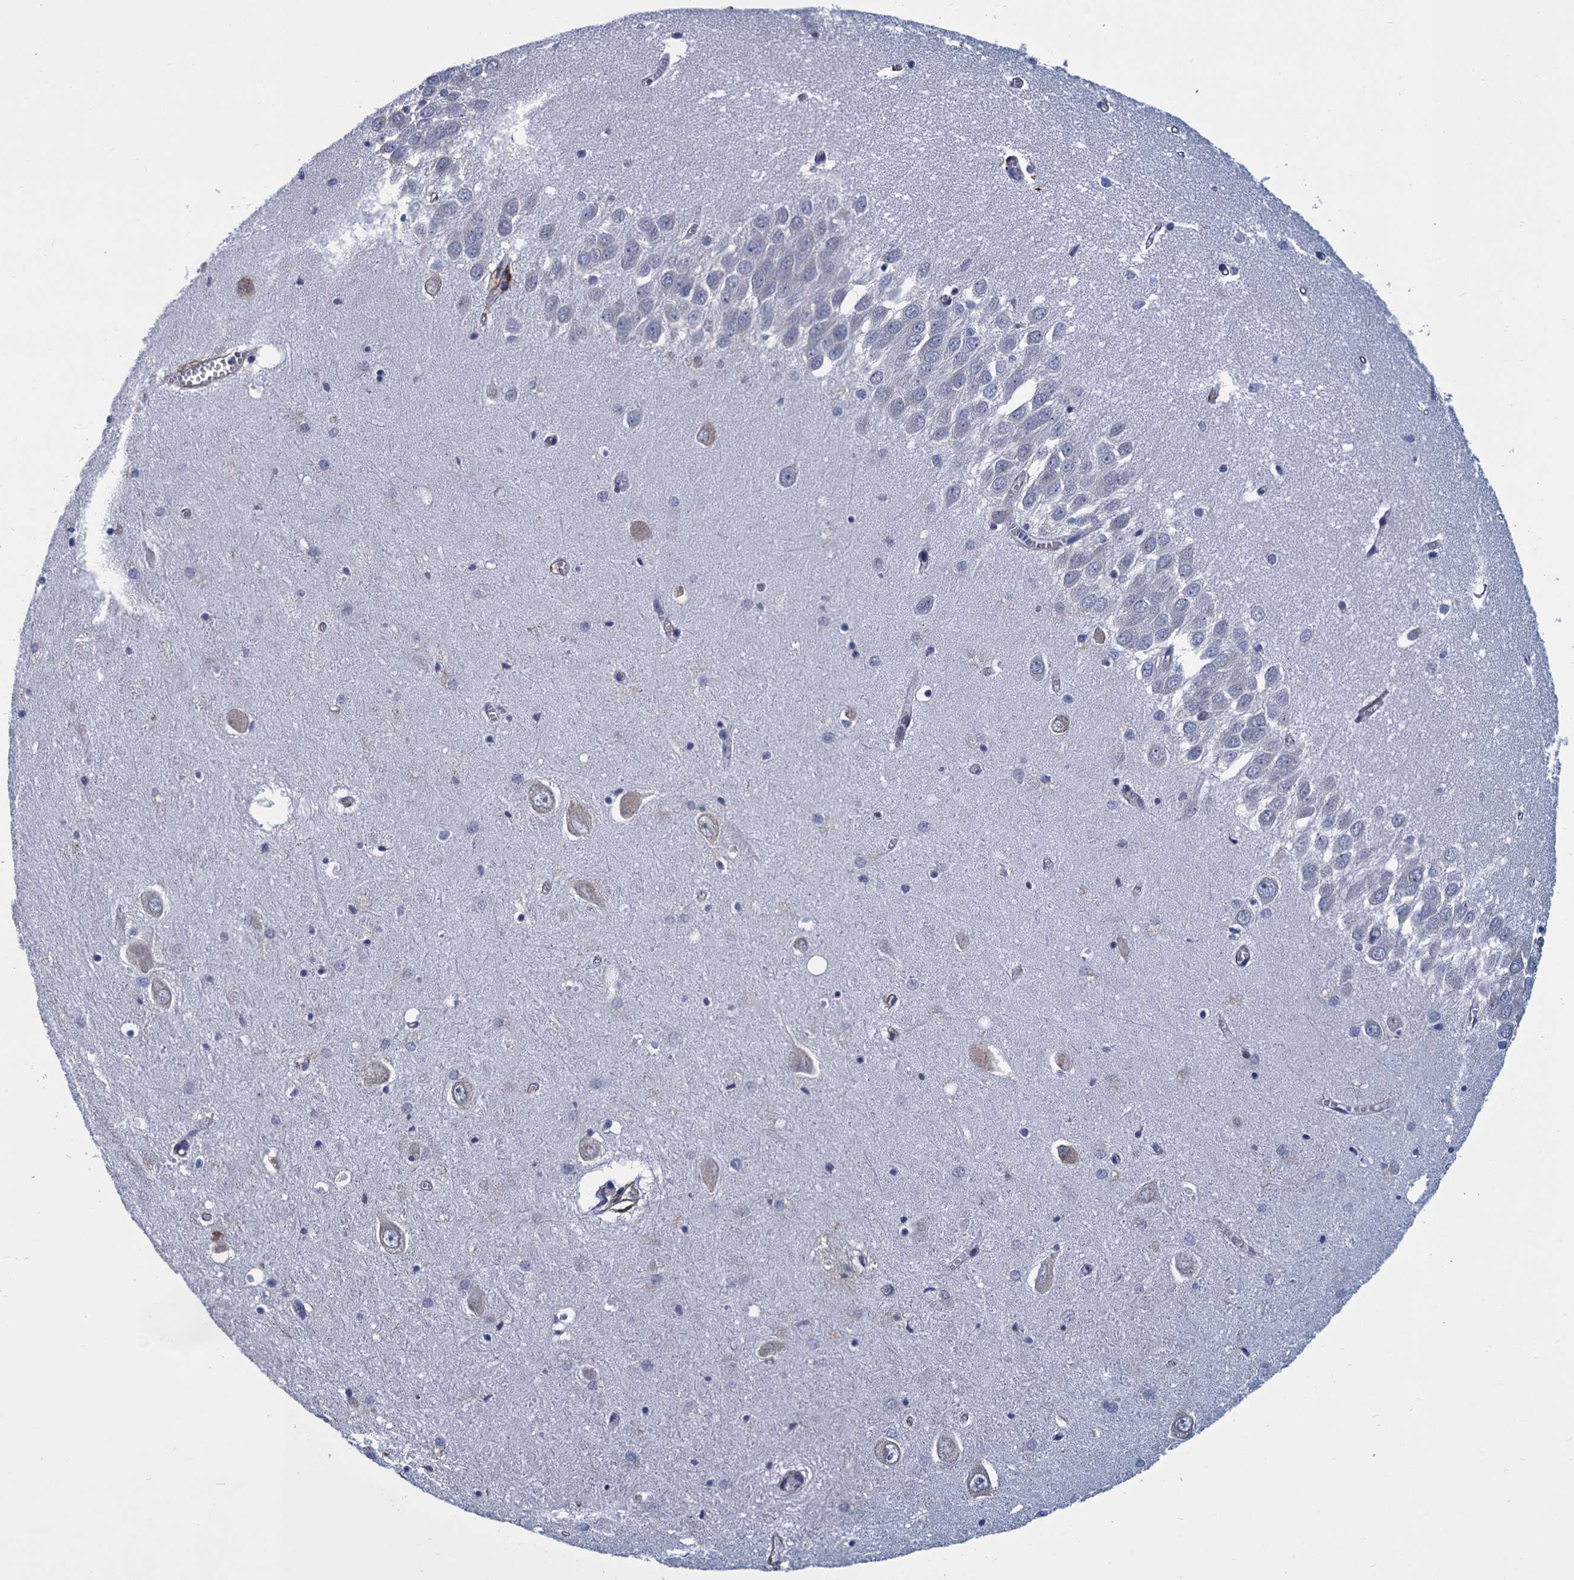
{"staining": {"intensity": "negative", "quantity": "none", "location": "none"}, "tissue": "hippocampus", "cell_type": "Glial cells", "image_type": "normal", "snomed": [{"axis": "morphology", "description": "Normal tissue, NOS"}, {"axis": "topography", "description": "Hippocampus"}], "caption": "DAB immunohistochemical staining of benign human hippocampus displays no significant expression in glial cells. (Immunohistochemistry, brightfield microscopy, high magnification).", "gene": "DNHD1", "patient": {"sex": "male", "age": 70}}